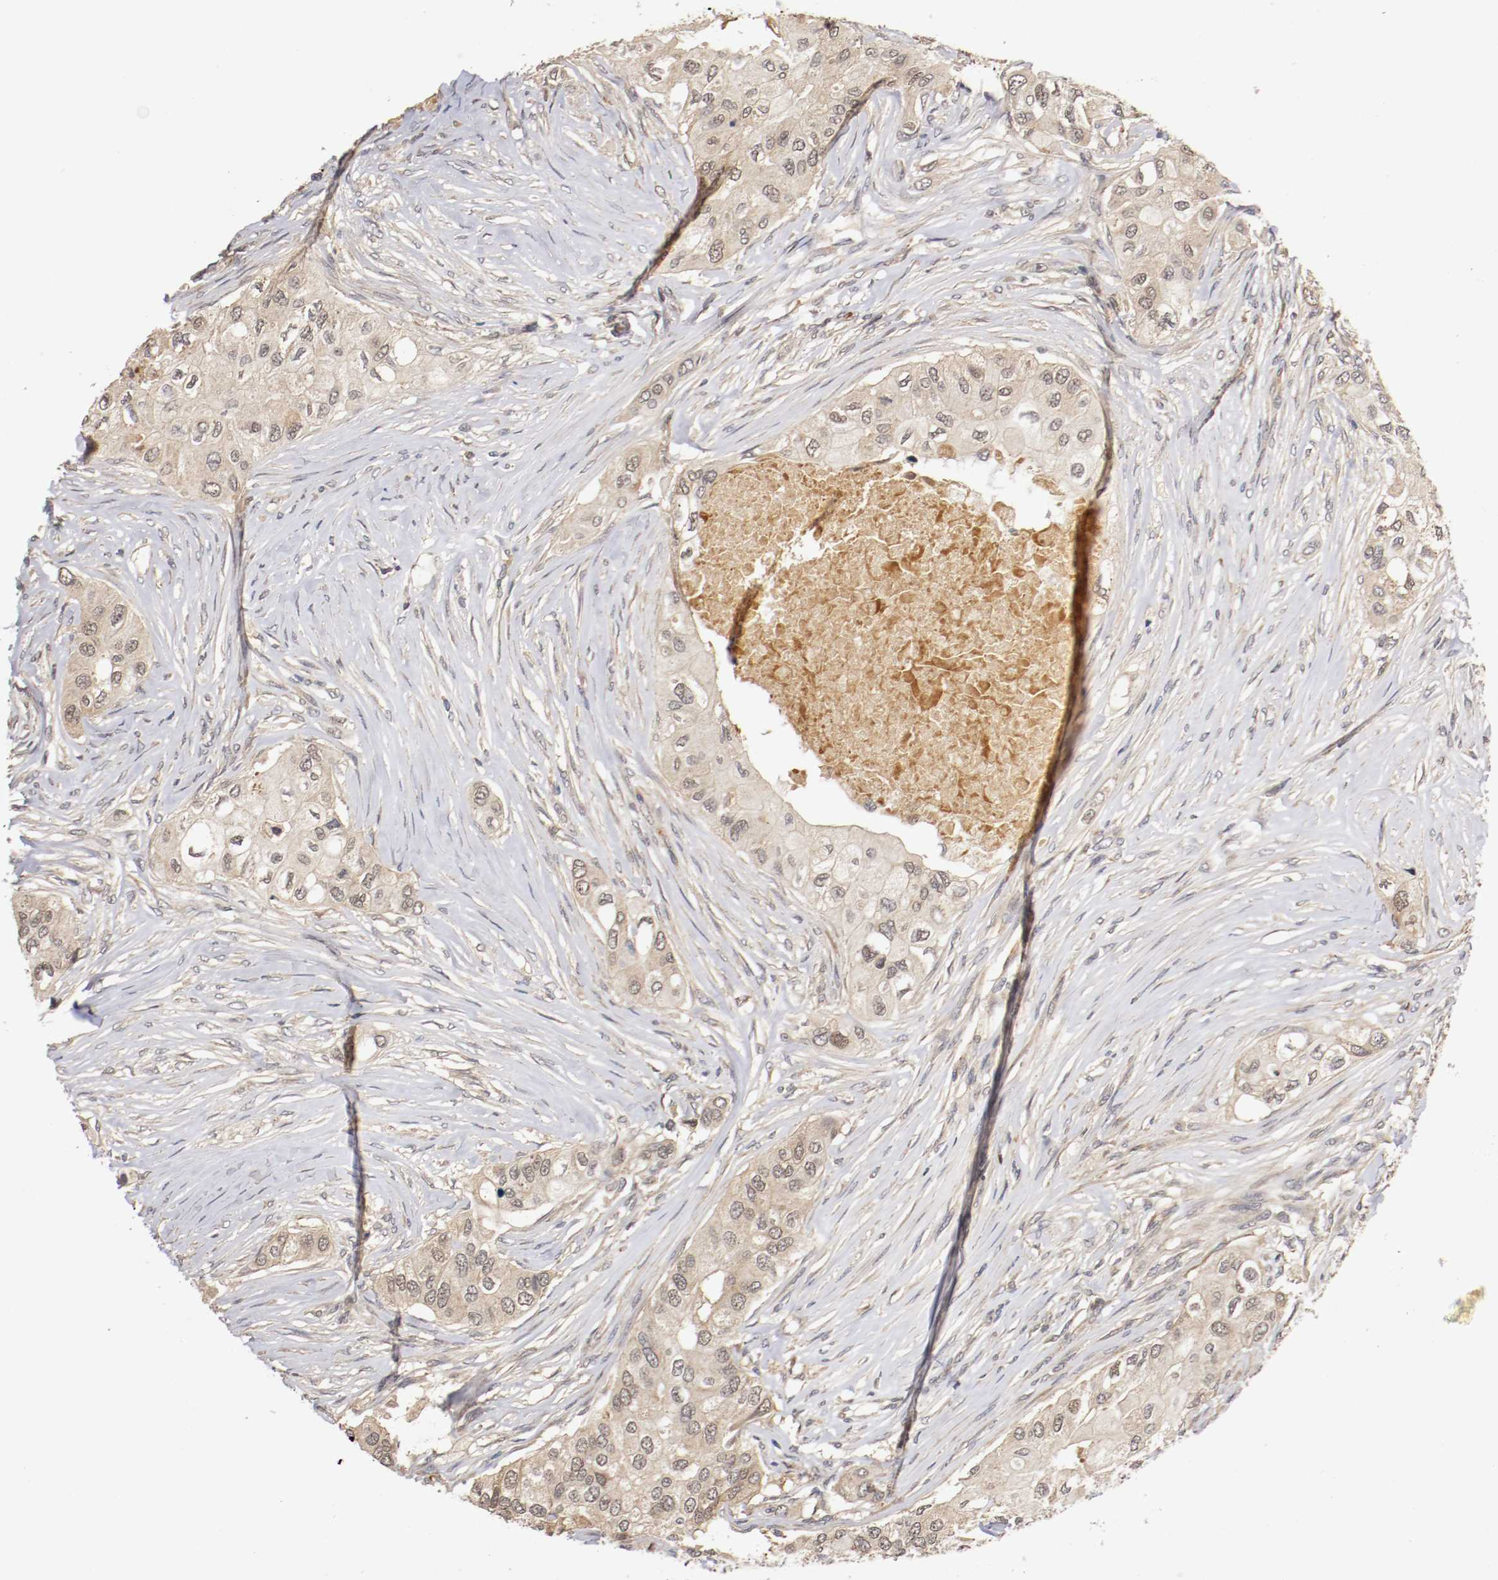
{"staining": {"intensity": "weak", "quantity": ">75%", "location": "cytoplasmic/membranous"}, "tissue": "breast cancer", "cell_type": "Tumor cells", "image_type": "cancer", "snomed": [{"axis": "morphology", "description": "Normal tissue, NOS"}, {"axis": "morphology", "description": "Duct carcinoma"}, {"axis": "topography", "description": "Breast"}], "caption": "Weak cytoplasmic/membranous positivity for a protein is seen in about >75% of tumor cells of breast cancer (infiltrating ductal carcinoma) using immunohistochemistry (IHC).", "gene": "TNFRSF1B", "patient": {"sex": "female", "age": 49}}